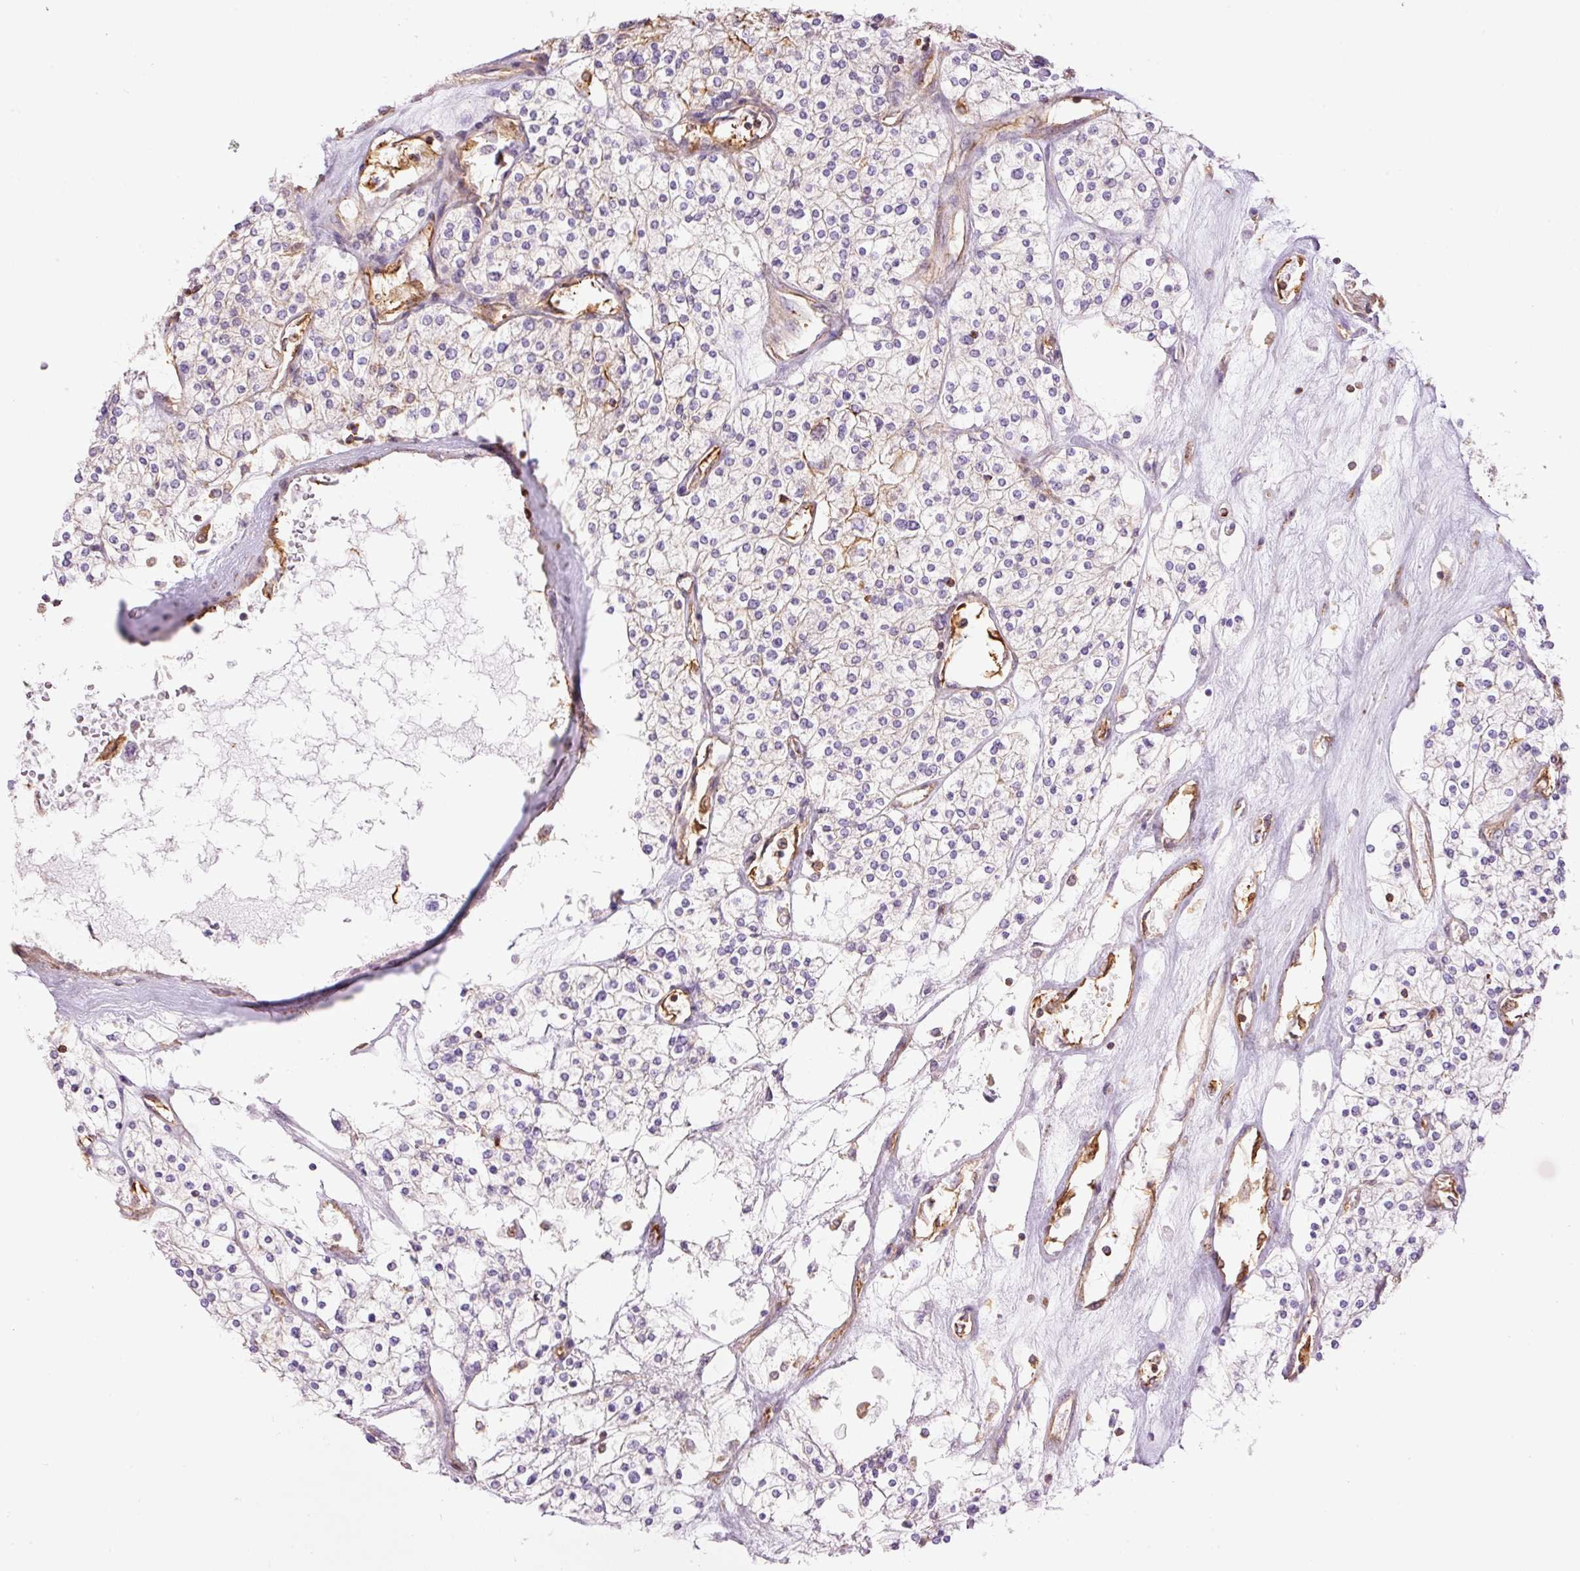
{"staining": {"intensity": "negative", "quantity": "none", "location": "none"}, "tissue": "renal cancer", "cell_type": "Tumor cells", "image_type": "cancer", "snomed": [{"axis": "morphology", "description": "Adenocarcinoma, NOS"}, {"axis": "topography", "description": "Kidney"}], "caption": "IHC of renal adenocarcinoma exhibits no expression in tumor cells. (Brightfield microscopy of DAB IHC at high magnification).", "gene": "PPP1R1B", "patient": {"sex": "male", "age": 80}}